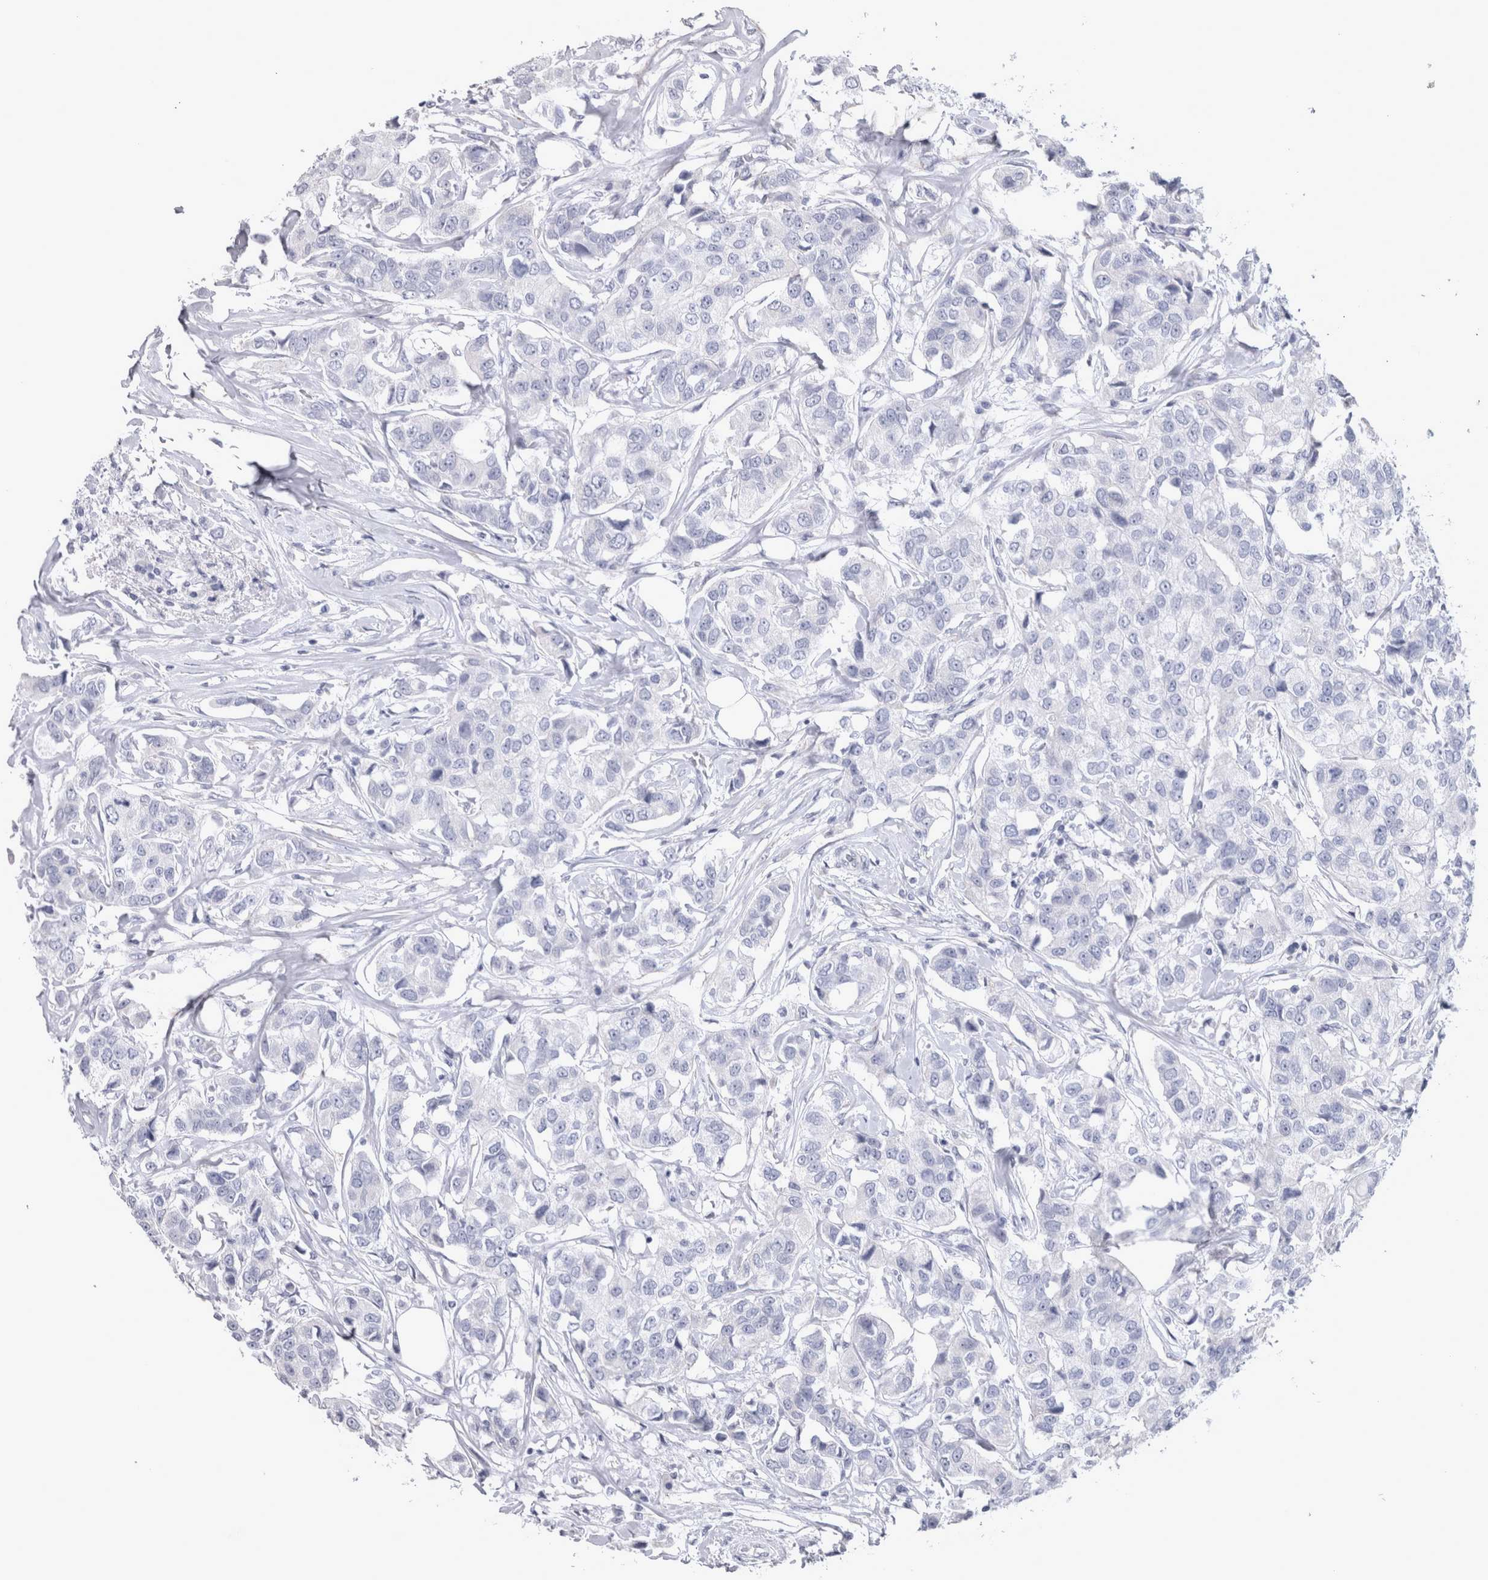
{"staining": {"intensity": "negative", "quantity": "none", "location": "none"}, "tissue": "breast cancer", "cell_type": "Tumor cells", "image_type": "cancer", "snomed": [{"axis": "morphology", "description": "Duct carcinoma"}, {"axis": "topography", "description": "Breast"}], "caption": "High magnification brightfield microscopy of breast cancer stained with DAB (brown) and counterstained with hematoxylin (blue): tumor cells show no significant staining.", "gene": "MSMB", "patient": {"sex": "female", "age": 80}}